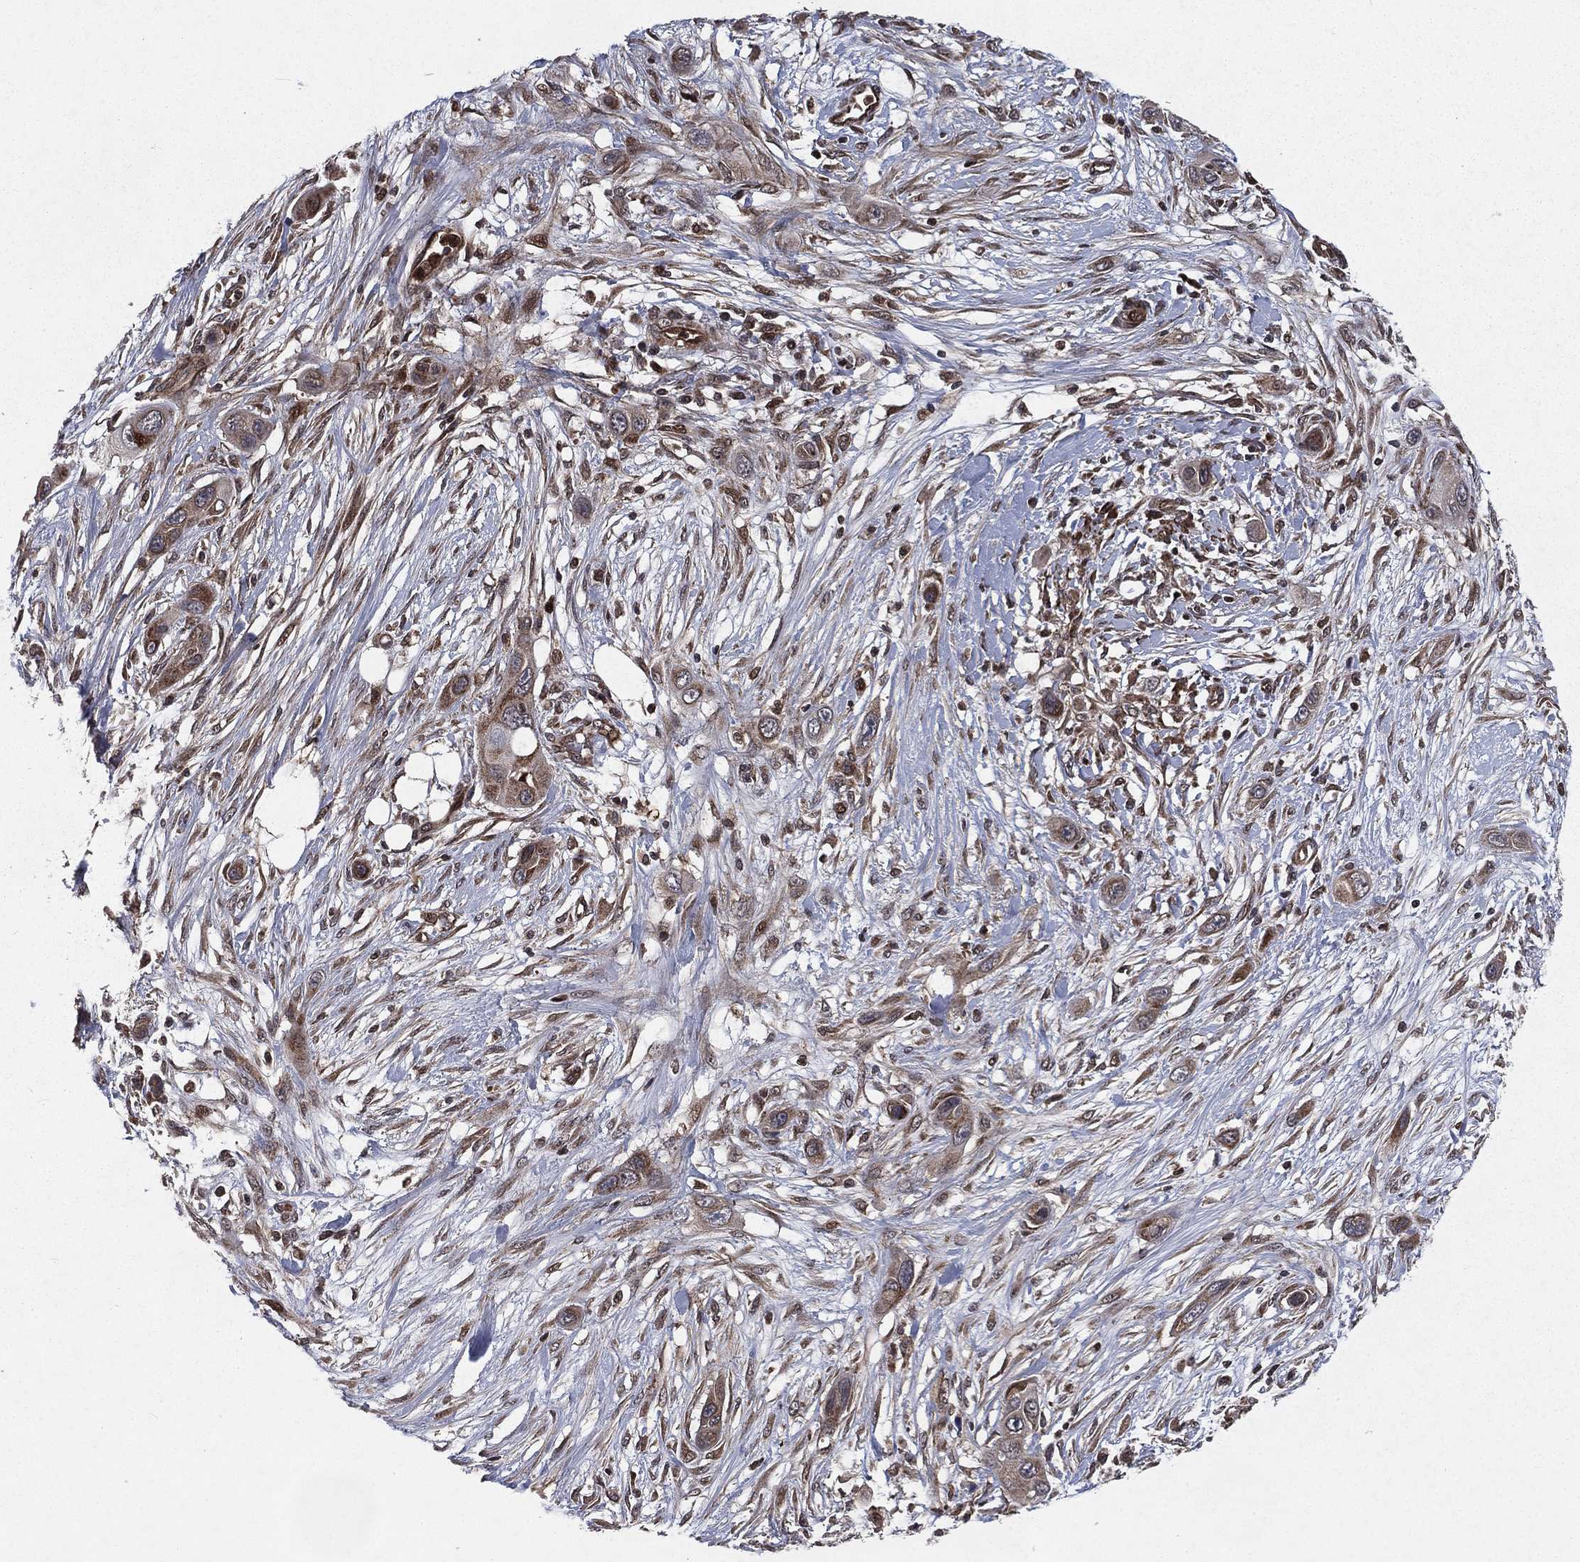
{"staining": {"intensity": "moderate", "quantity": "25%-75%", "location": "cytoplasmic/membranous"}, "tissue": "skin cancer", "cell_type": "Tumor cells", "image_type": "cancer", "snomed": [{"axis": "morphology", "description": "Squamous cell carcinoma, NOS"}, {"axis": "topography", "description": "Skin"}], "caption": "Skin squamous cell carcinoma stained with immunohistochemistry (IHC) reveals moderate cytoplasmic/membranous expression in approximately 25%-75% of tumor cells. Ihc stains the protein in brown and the nuclei are stained blue.", "gene": "LENG8", "patient": {"sex": "male", "age": 79}}